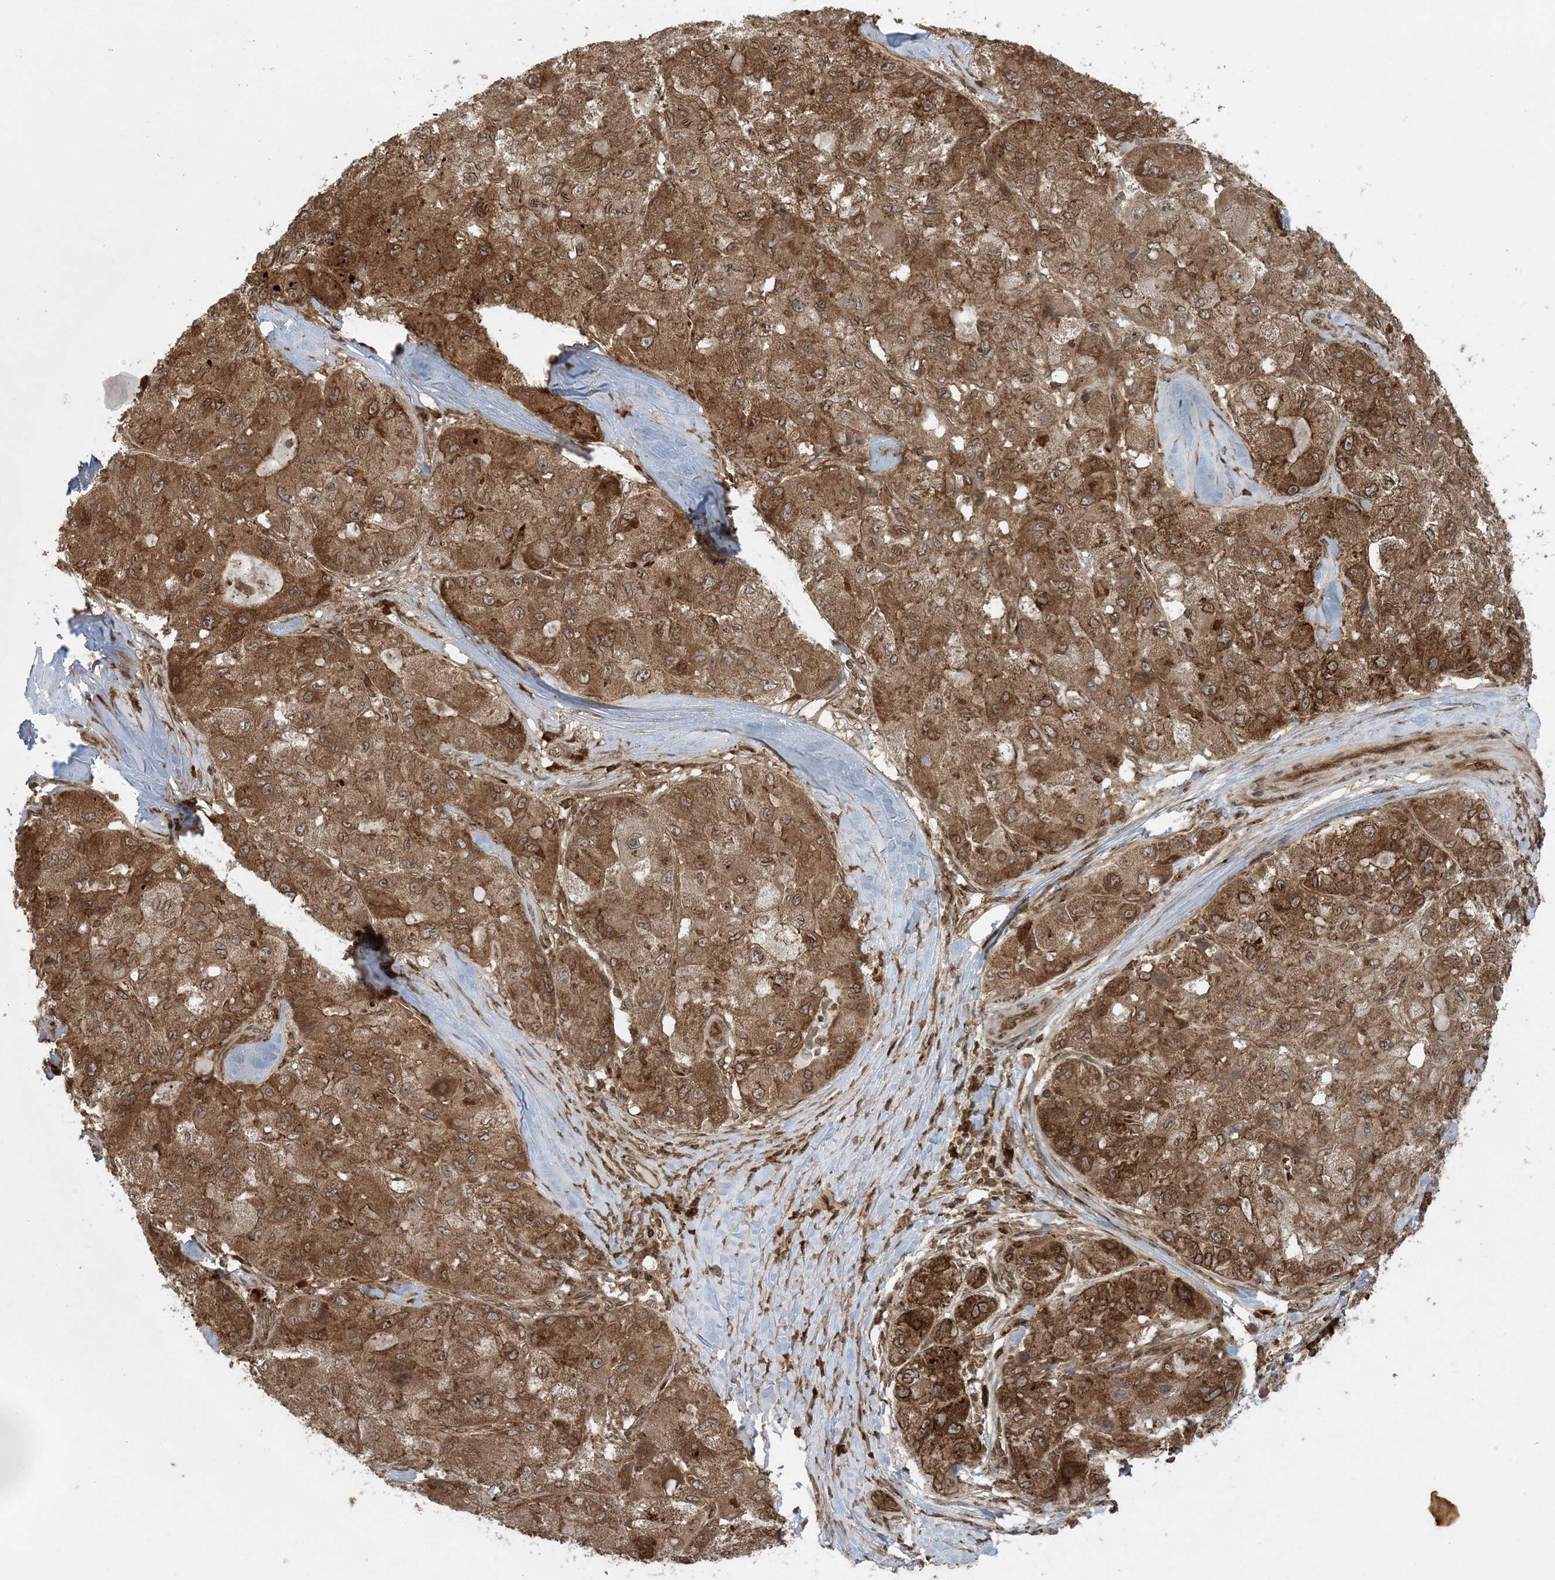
{"staining": {"intensity": "moderate", "quantity": ">75%", "location": "cytoplasmic/membranous"}, "tissue": "liver cancer", "cell_type": "Tumor cells", "image_type": "cancer", "snomed": [{"axis": "morphology", "description": "Carcinoma, Hepatocellular, NOS"}, {"axis": "topography", "description": "Liver"}], "caption": "There is medium levels of moderate cytoplasmic/membranous staining in tumor cells of liver cancer (hepatocellular carcinoma), as demonstrated by immunohistochemical staining (brown color).", "gene": "DDX19B", "patient": {"sex": "male", "age": 80}}